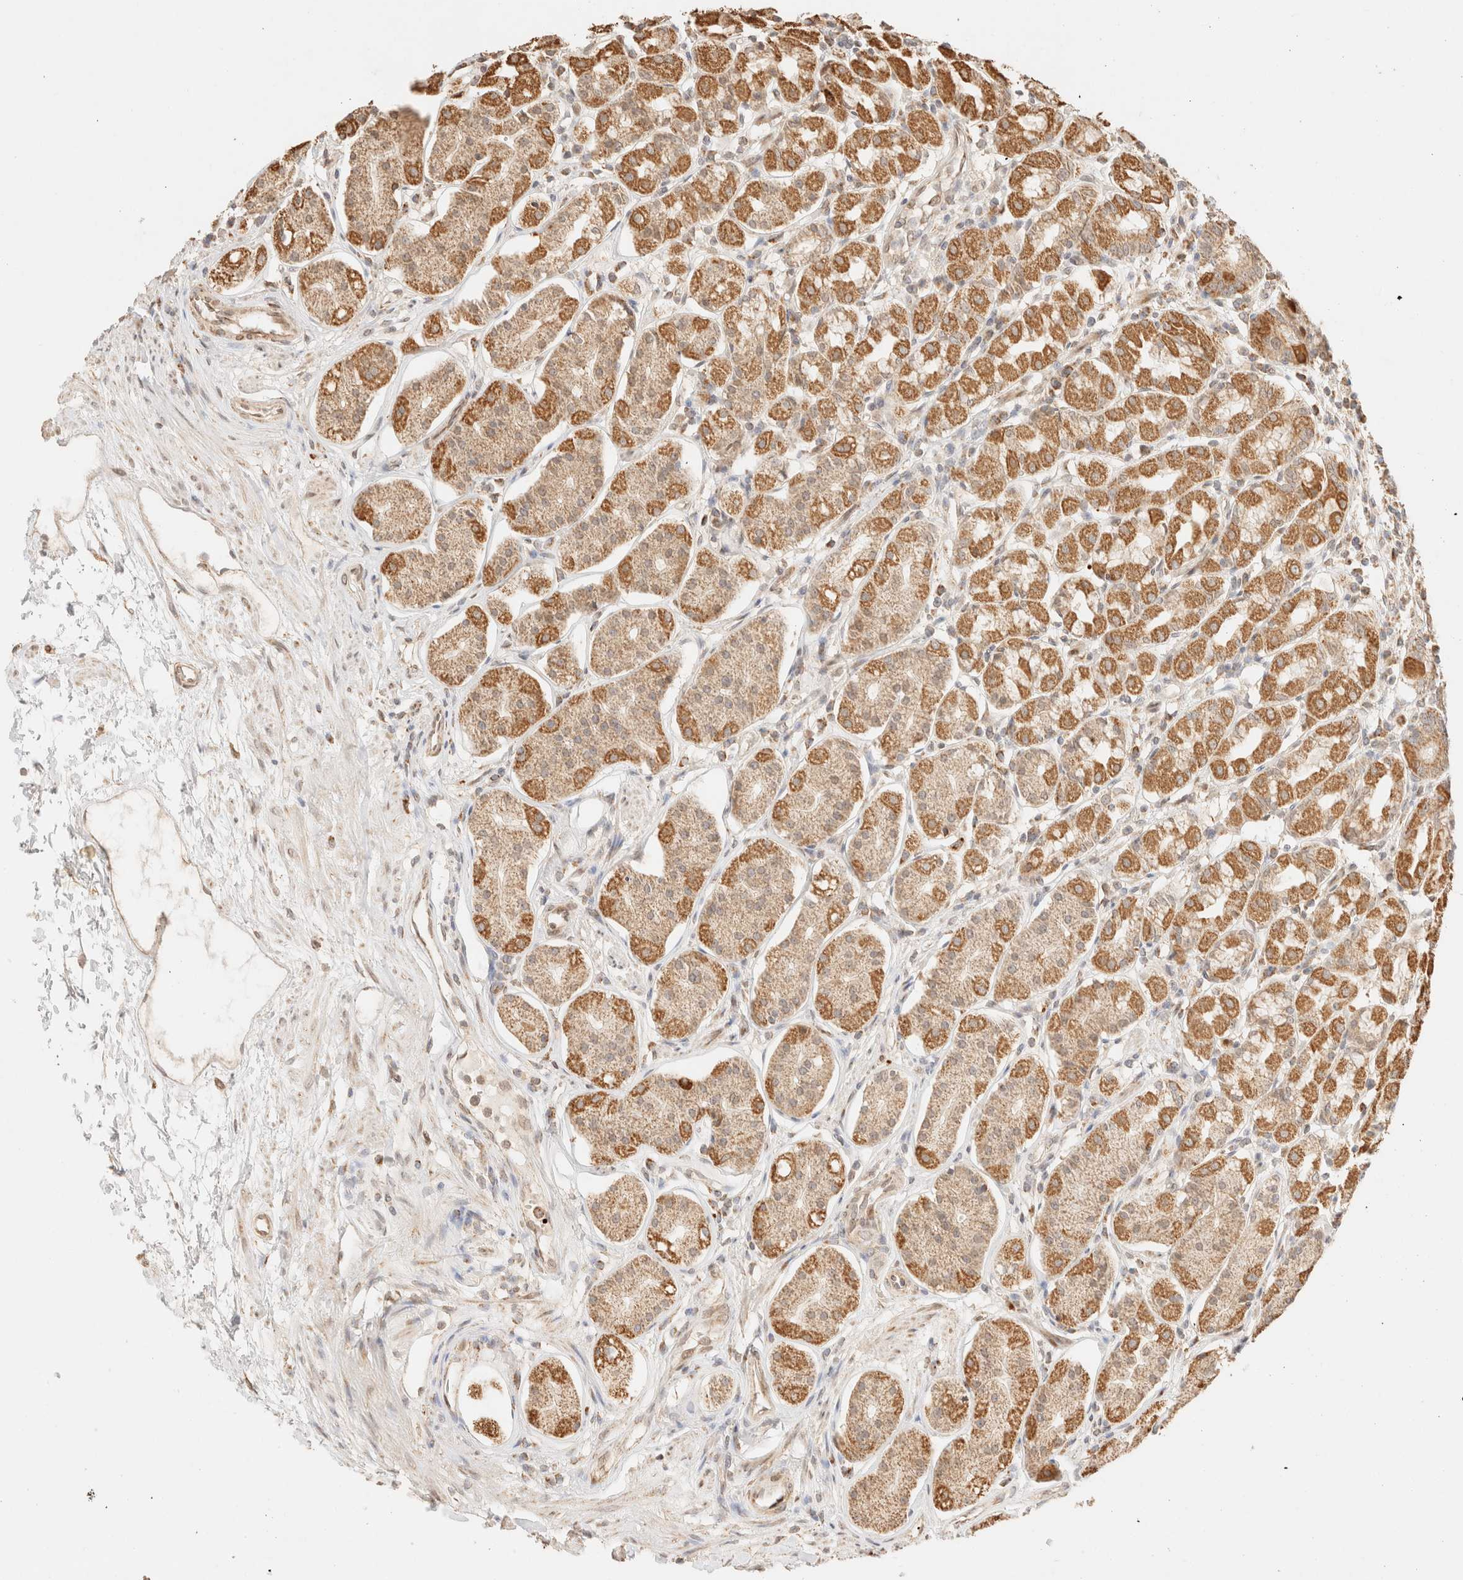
{"staining": {"intensity": "moderate", "quantity": ">75%", "location": "cytoplasmic/membranous"}, "tissue": "stomach", "cell_type": "Glandular cells", "image_type": "normal", "snomed": [{"axis": "morphology", "description": "Normal tissue, NOS"}, {"axis": "topography", "description": "Stomach"}, {"axis": "topography", "description": "Stomach, lower"}], "caption": "Benign stomach demonstrates moderate cytoplasmic/membranous staining in approximately >75% of glandular cells, visualized by immunohistochemistry. Immunohistochemistry stains the protein of interest in brown and the nuclei are stained blue.", "gene": "TACO1", "patient": {"sex": "female", "age": 56}}